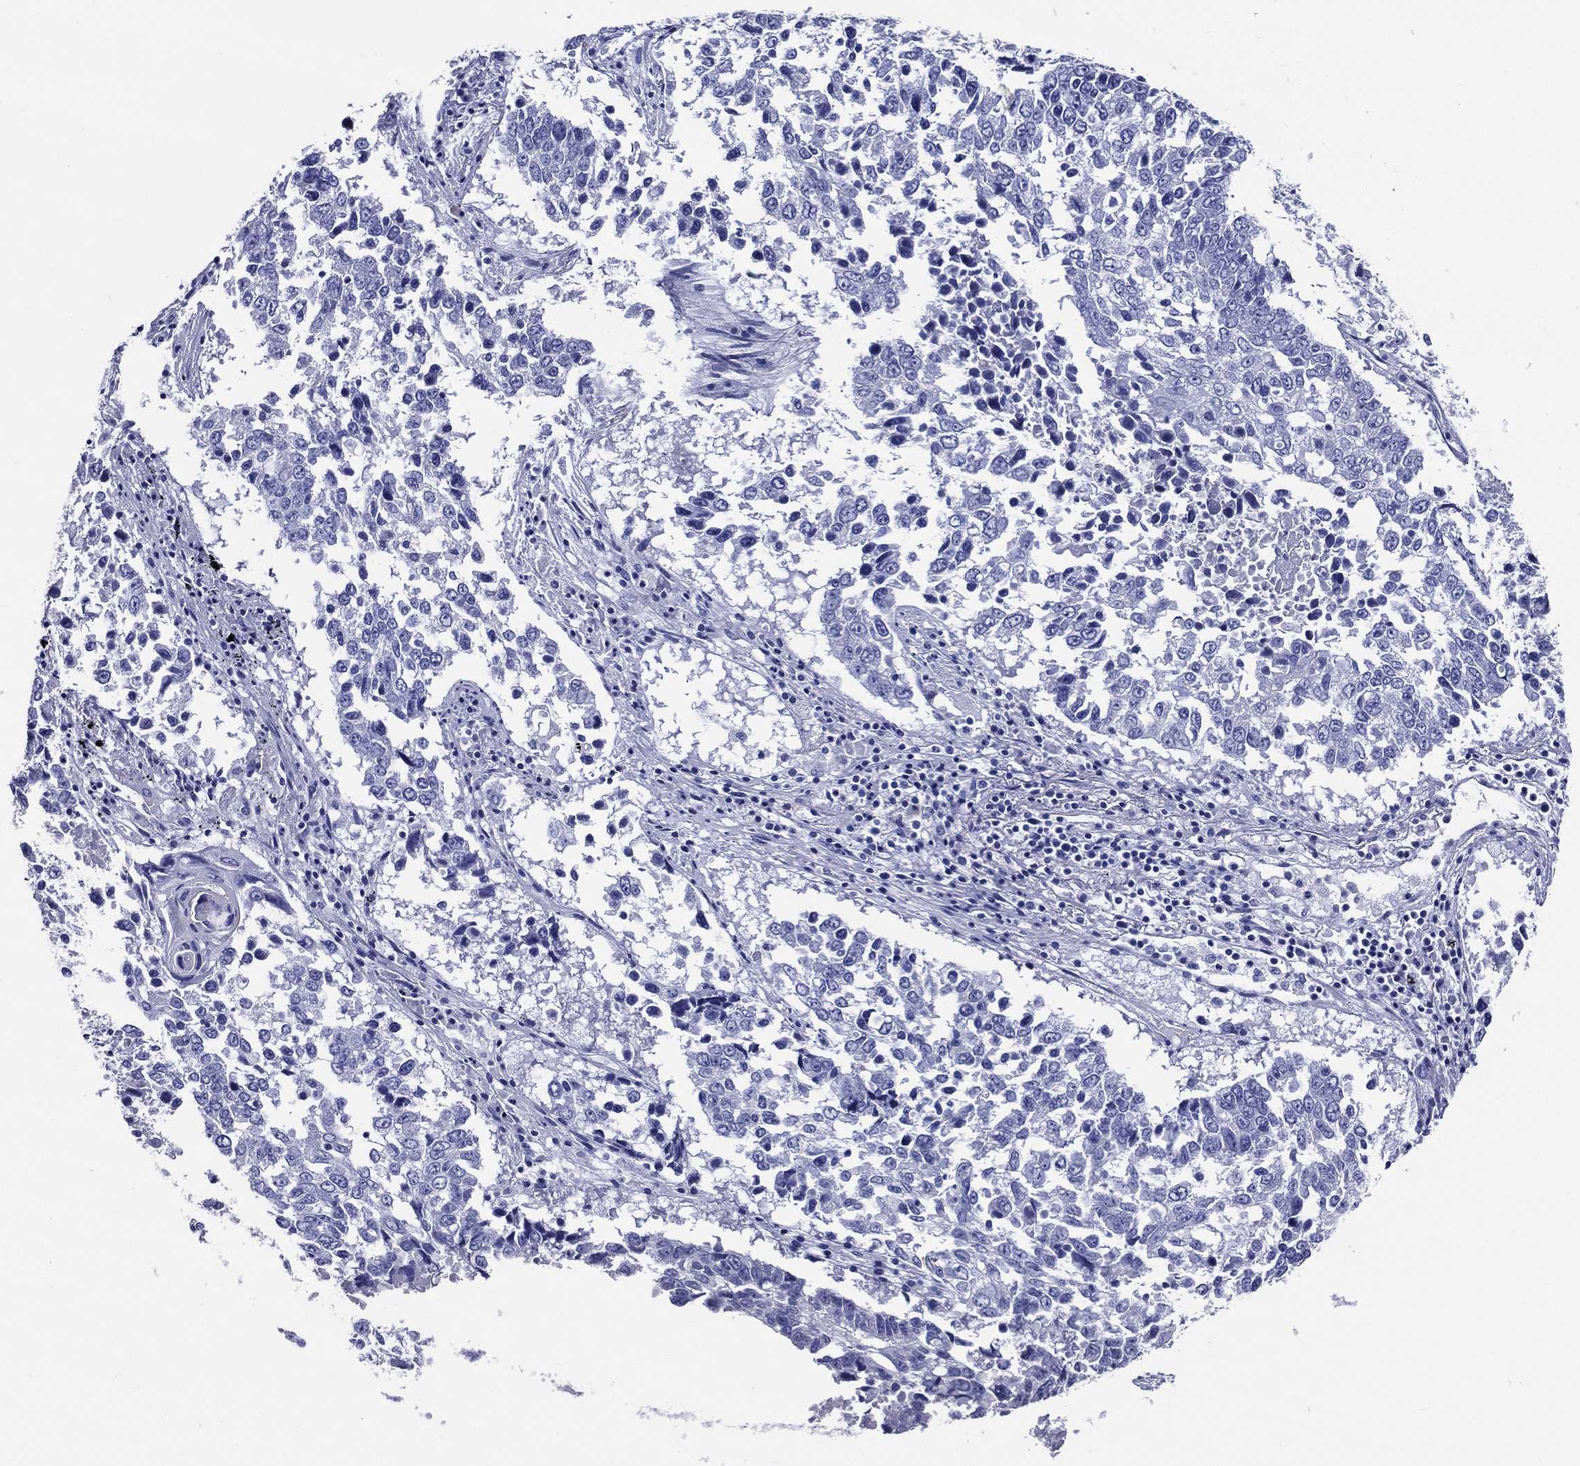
{"staining": {"intensity": "negative", "quantity": "none", "location": "none"}, "tissue": "lung cancer", "cell_type": "Tumor cells", "image_type": "cancer", "snomed": [{"axis": "morphology", "description": "Squamous cell carcinoma, NOS"}, {"axis": "topography", "description": "Lung"}], "caption": "This is a photomicrograph of IHC staining of squamous cell carcinoma (lung), which shows no staining in tumor cells.", "gene": "ACE2", "patient": {"sex": "male", "age": 82}}